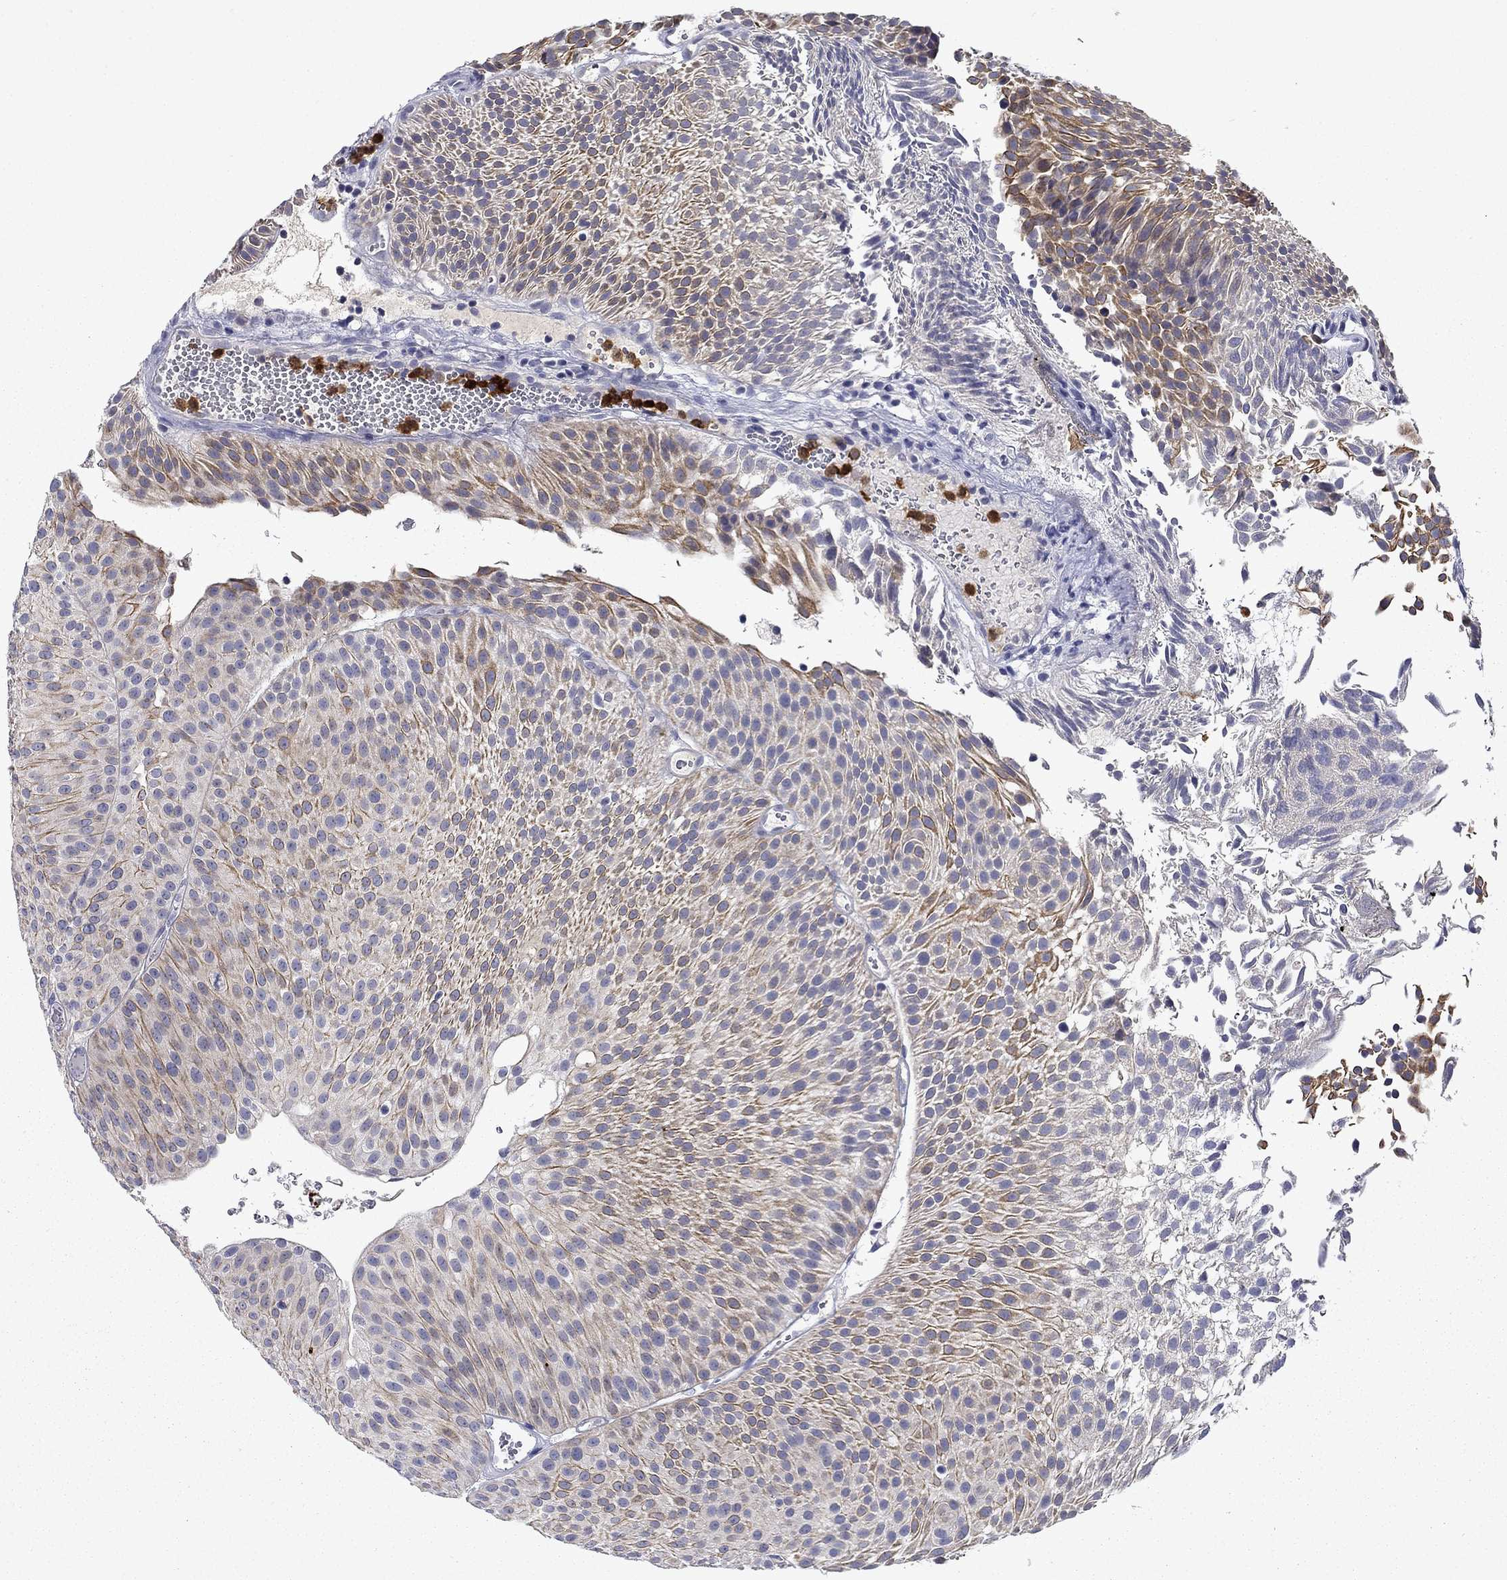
{"staining": {"intensity": "moderate", "quantity": "25%-75%", "location": "cytoplasmic/membranous"}, "tissue": "urothelial cancer", "cell_type": "Tumor cells", "image_type": "cancer", "snomed": [{"axis": "morphology", "description": "Urothelial carcinoma, Low grade"}, {"axis": "topography", "description": "Urinary bladder"}], "caption": "The immunohistochemical stain shows moderate cytoplasmic/membranous staining in tumor cells of urothelial carcinoma (low-grade) tissue.", "gene": "IRF5", "patient": {"sex": "male", "age": 65}}